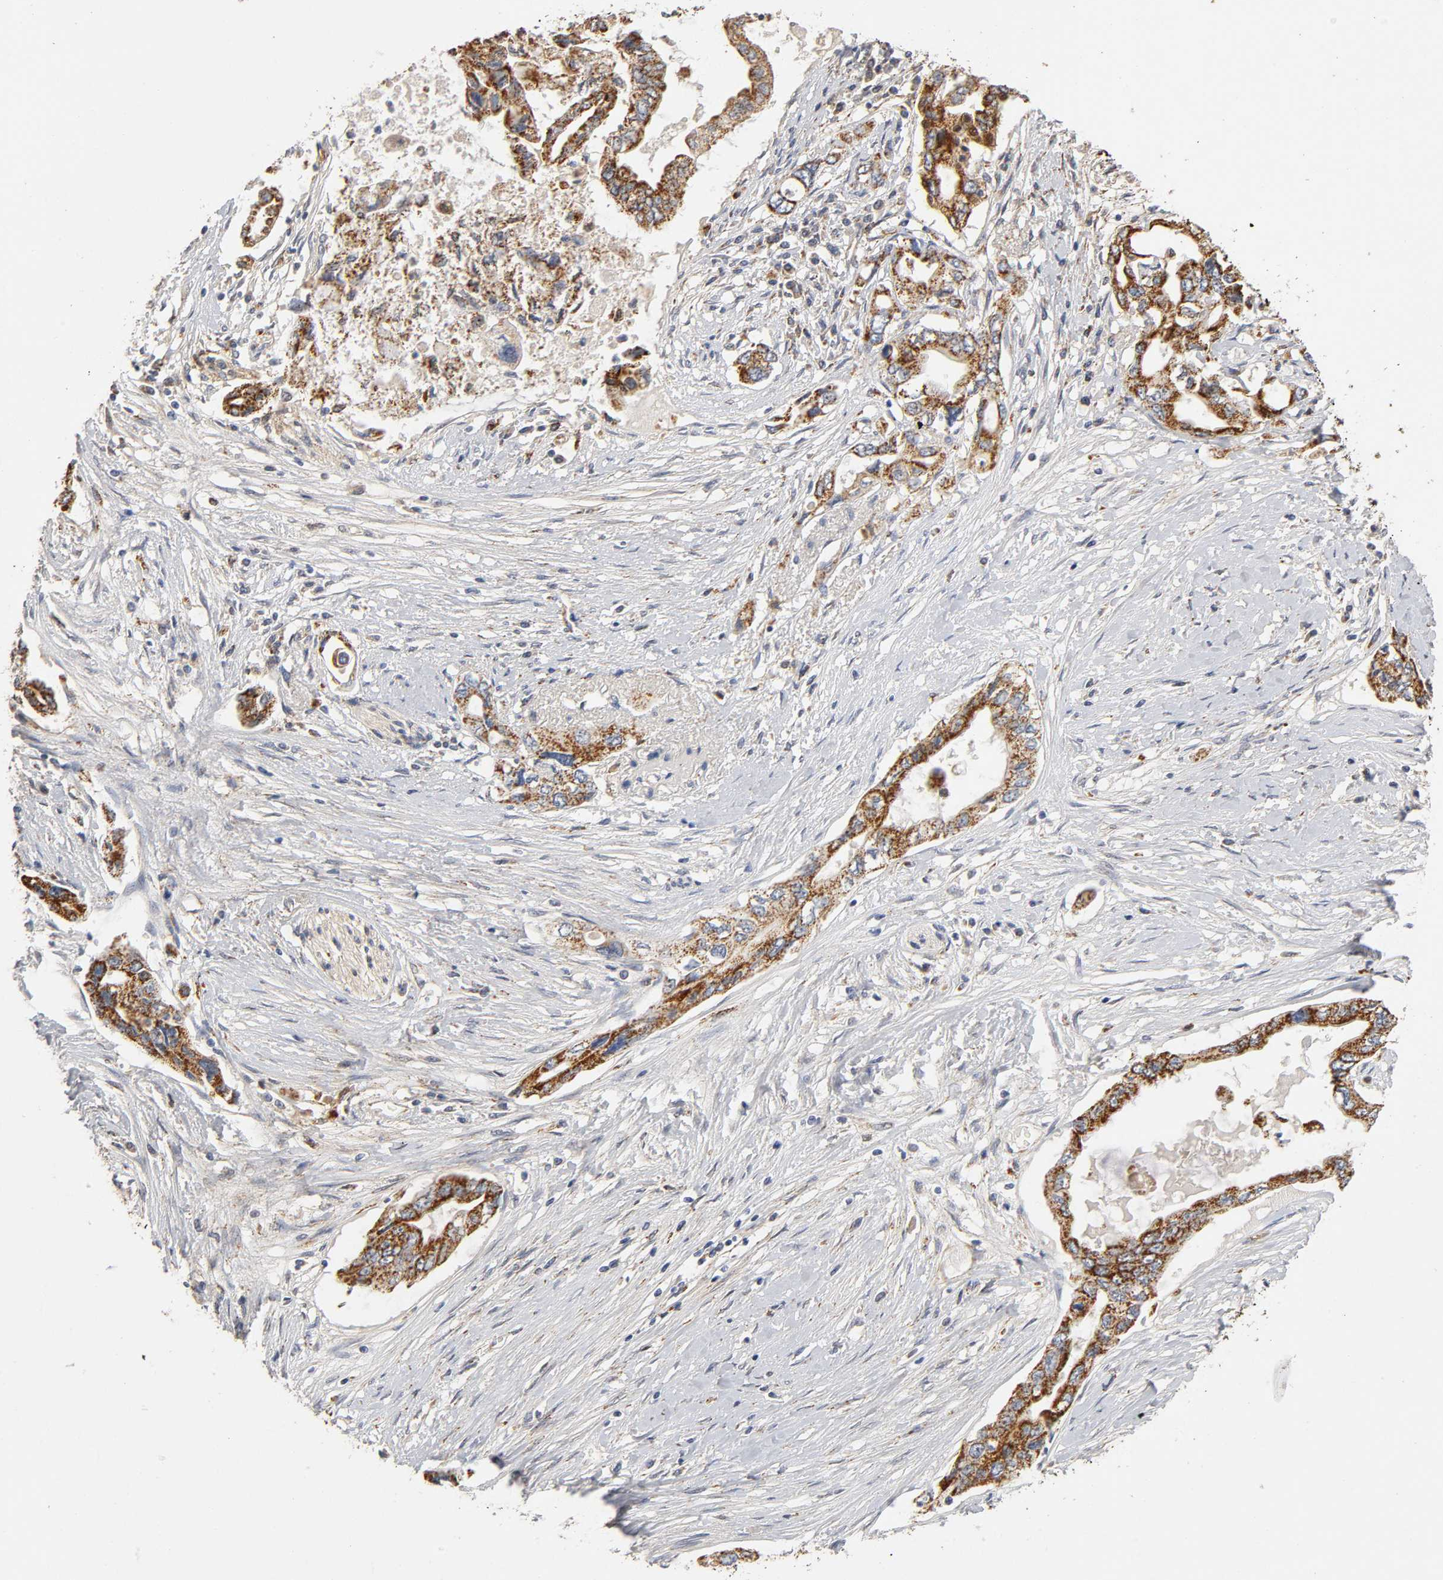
{"staining": {"intensity": "strong", "quantity": ">75%", "location": "cytoplasmic/membranous"}, "tissue": "pancreatic cancer", "cell_type": "Tumor cells", "image_type": "cancer", "snomed": [{"axis": "morphology", "description": "Adenocarcinoma, NOS"}, {"axis": "topography", "description": "Pancreas"}], "caption": "Pancreatic cancer (adenocarcinoma) stained with a protein marker shows strong staining in tumor cells.", "gene": "ISG15", "patient": {"sex": "female", "age": 57}}